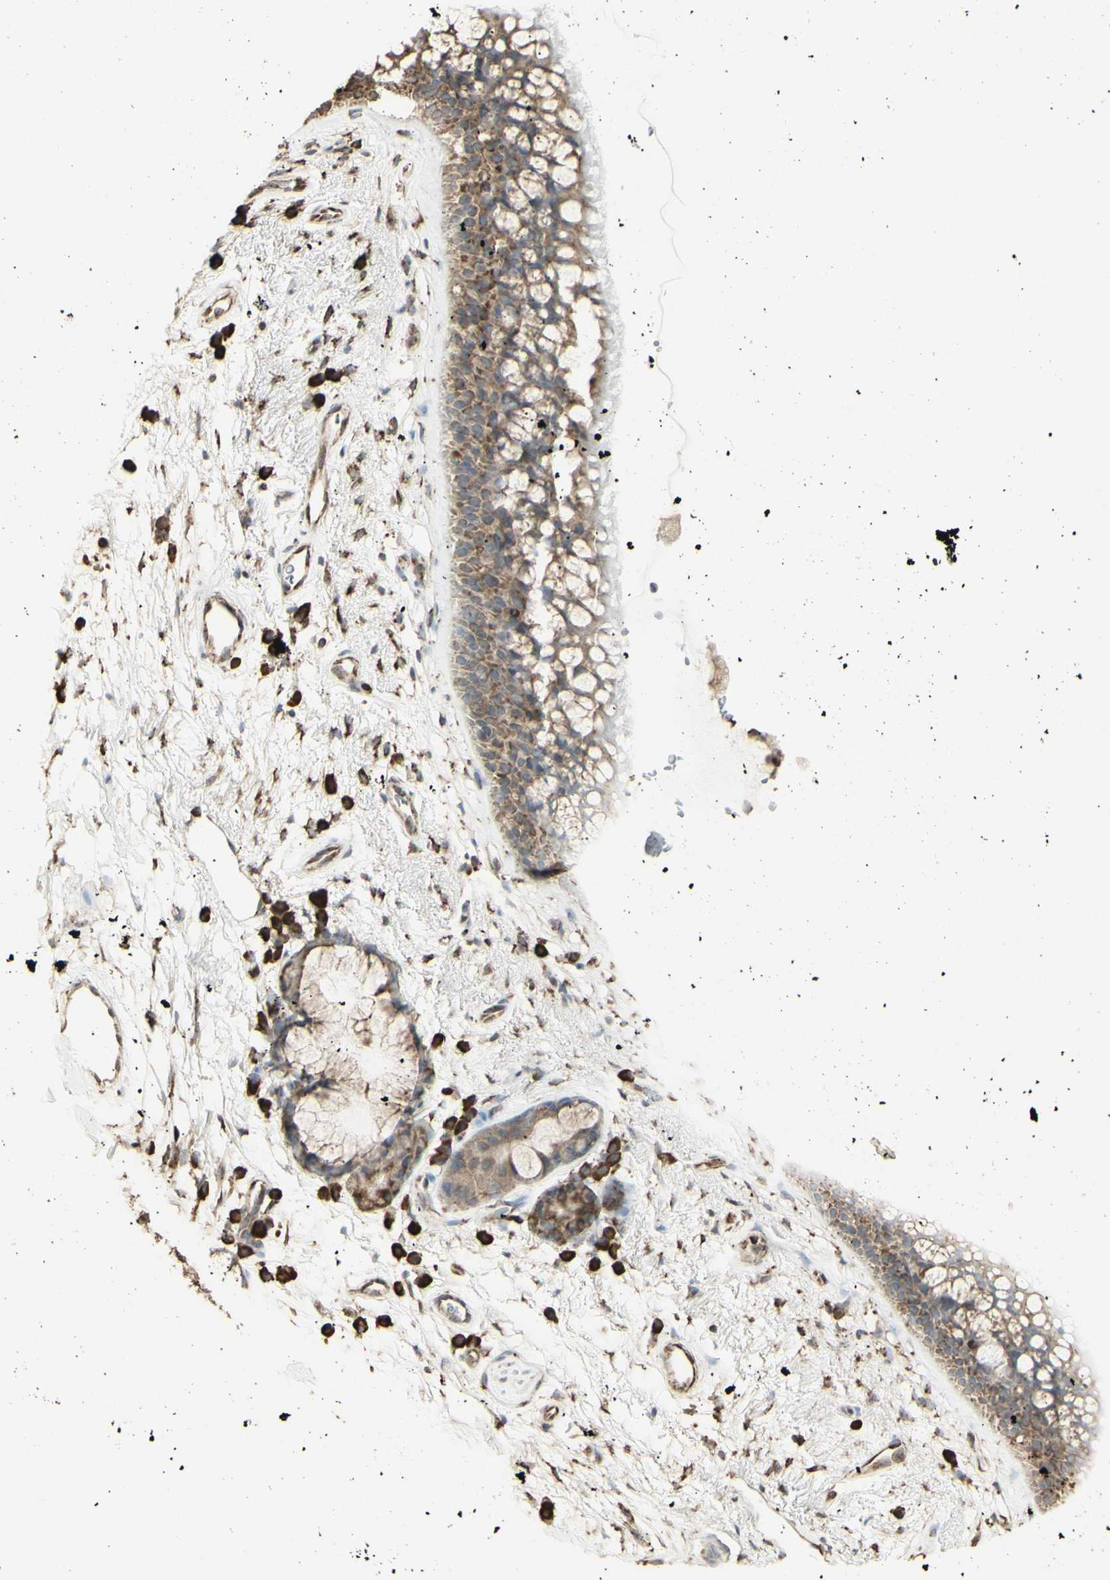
{"staining": {"intensity": "moderate", "quantity": ">75%", "location": "cytoplasmic/membranous"}, "tissue": "bronchus", "cell_type": "Respiratory epithelial cells", "image_type": "normal", "snomed": [{"axis": "morphology", "description": "Normal tissue, NOS"}, {"axis": "topography", "description": "Bronchus"}], "caption": "This photomicrograph shows benign bronchus stained with immunohistochemistry (IHC) to label a protein in brown. The cytoplasmic/membranous of respiratory epithelial cells show moderate positivity for the protein. Nuclei are counter-stained blue.", "gene": "EEF1B2", "patient": {"sex": "female", "age": 54}}